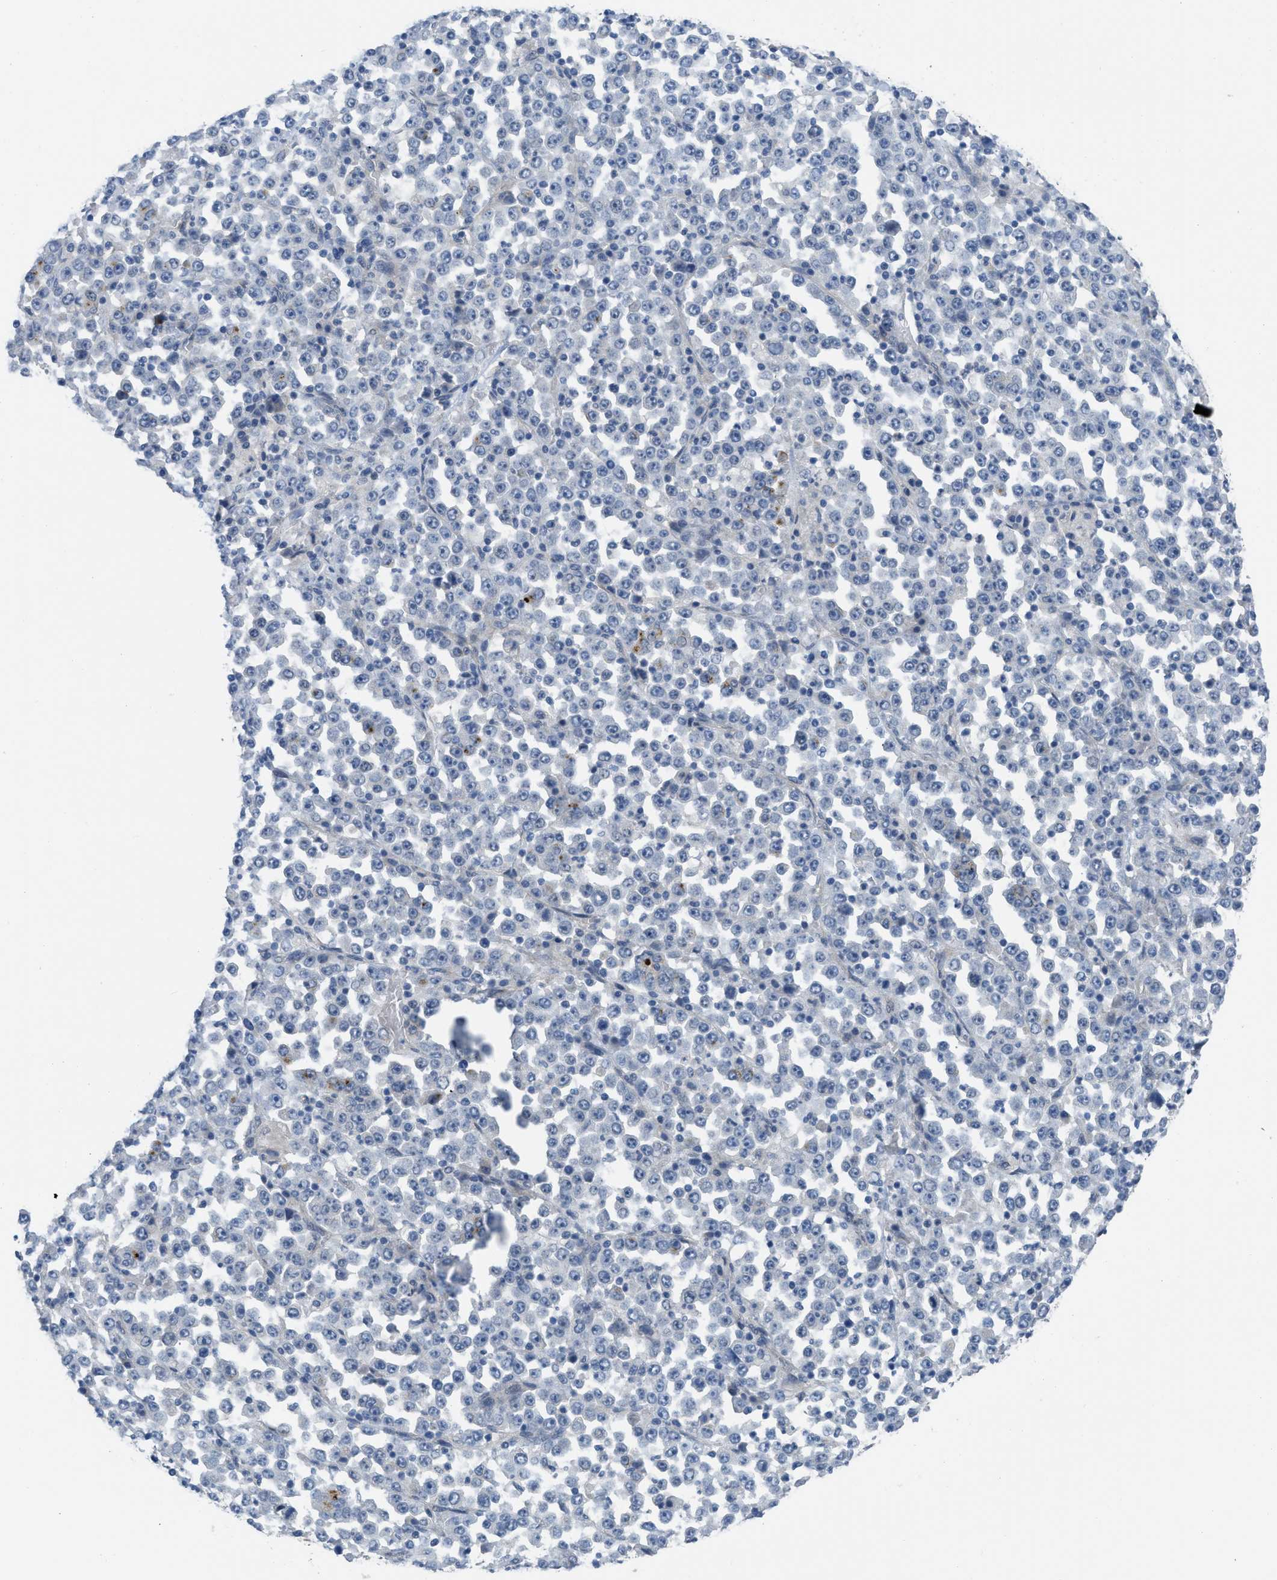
{"staining": {"intensity": "negative", "quantity": "none", "location": "none"}, "tissue": "stomach cancer", "cell_type": "Tumor cells", "image_type": "cancer", "snomed": [{"axis": "morphology", "description": "Normal tissue, NOS"}, {"axis": "morphology", "description": "Adenocarcinoma, NOS"}, {"axis": "topography", "description": "Stomach, upper"}, {"axis": "topography", "description": "Stomach"}], "caption": "Human stomach adenocarcinoma stained for a protein using immunohistochemistry demonstrates no staining in tumor cells.", "gene": "TNFAIP1", "patient": {"sex": "male", "age": 59}}